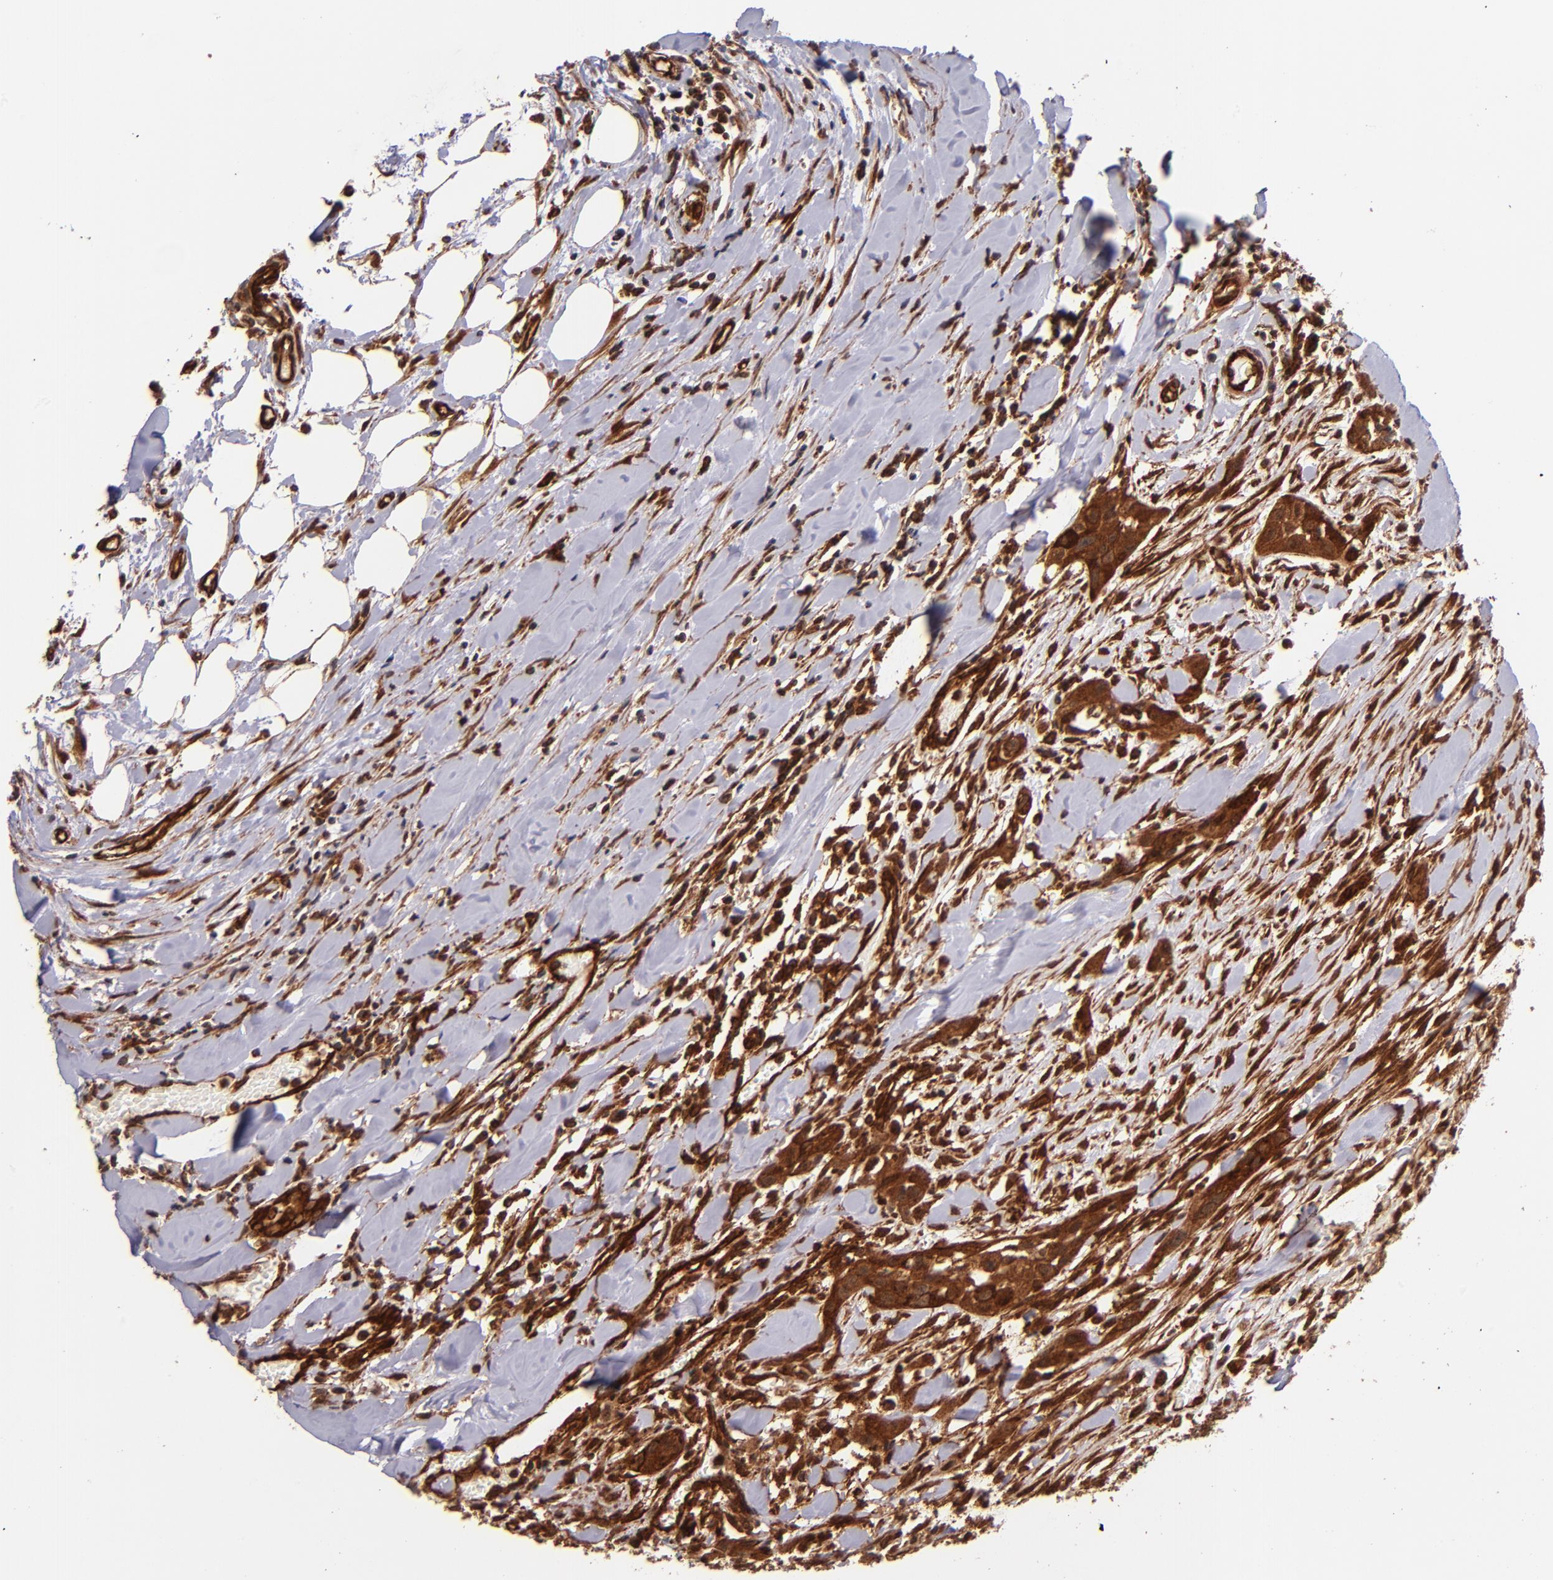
{"staining": {"intensity": "strong", "quantity": ">75%", "location": "cytoplasmic/membranous"}, "tissue": "head and neck cancer", "cell_type": "Tumor cells", "image_type": "cancer", "snomed": [{"axis": "morphology", "description": "Neoplasm, malignant, NOS"}, {"axis": "topography", "description": "Salivary gland"}, {"axis": "topography", "description": "Head-Neck"}], "caption": "Malignant neoplasm (head and neck) stained with immunohistochemistry (IHC) displays strong cytoplasmic/membranous positivity in approximately >75% of tumor cells.", "gene": "STX8", "patient": {"sex": "male", "age": 43}}